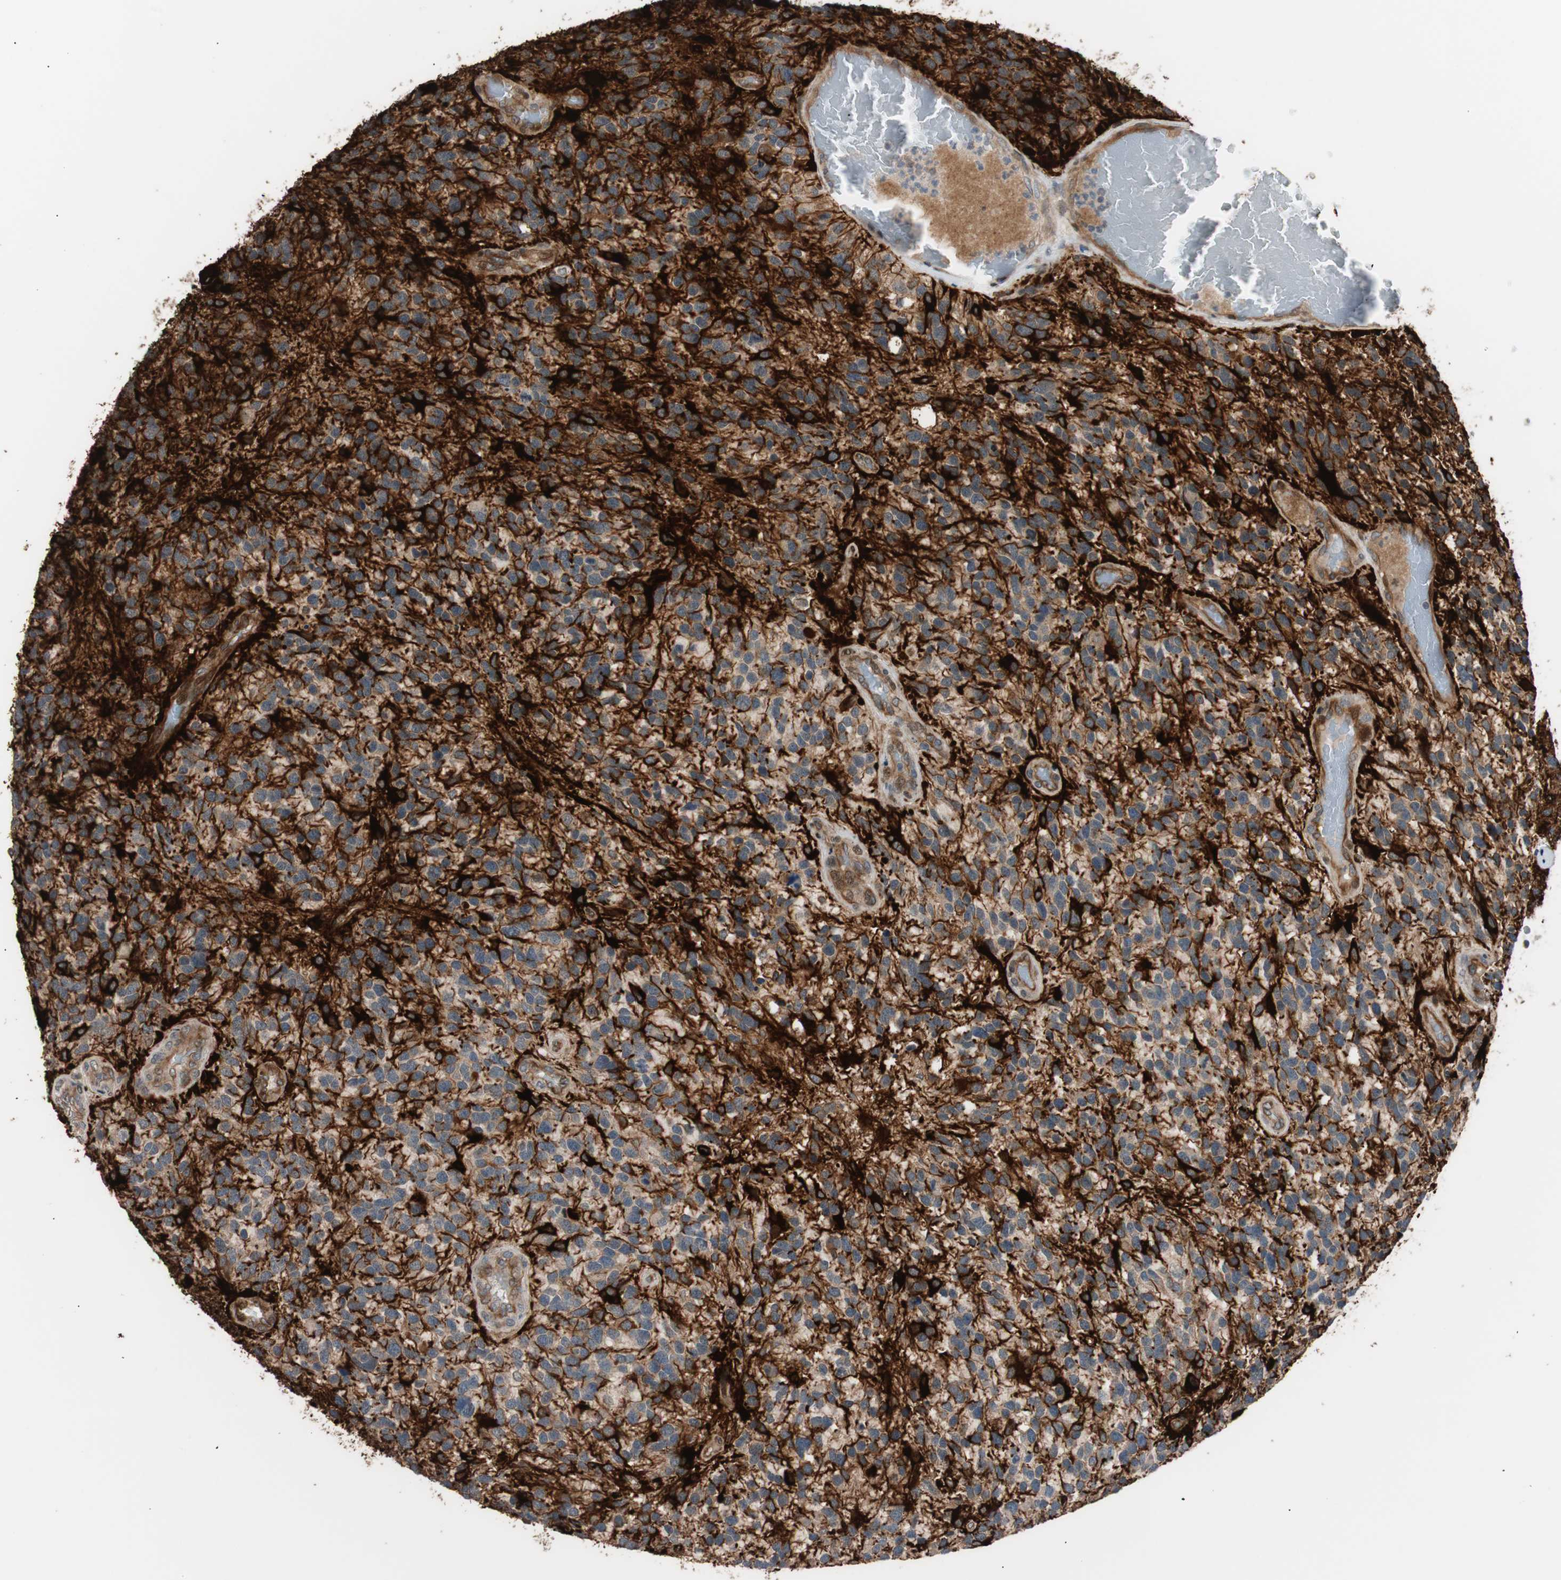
{"staining": {"intensity": "weak", "quantity": "25%-75%", "location": "cytoplasmic/membranous"}, "tissue": "glioma", "cell_type": "Tumor cells", "image_type": "cancer", "snomed": [{"axis": "morphology", "description": "Glioma, malignant, High grade"}, {"axis": "topography", "description": "Brain"}], "caption": "Malignant glioma (high-grade) was stained to show a protein in brown. There is low levels of weak cytoplasmic/membranous staining in about 25%-75% of tumor cells.", "gene": "SMG1", "patient": {"sex": "female", "age": 58}}